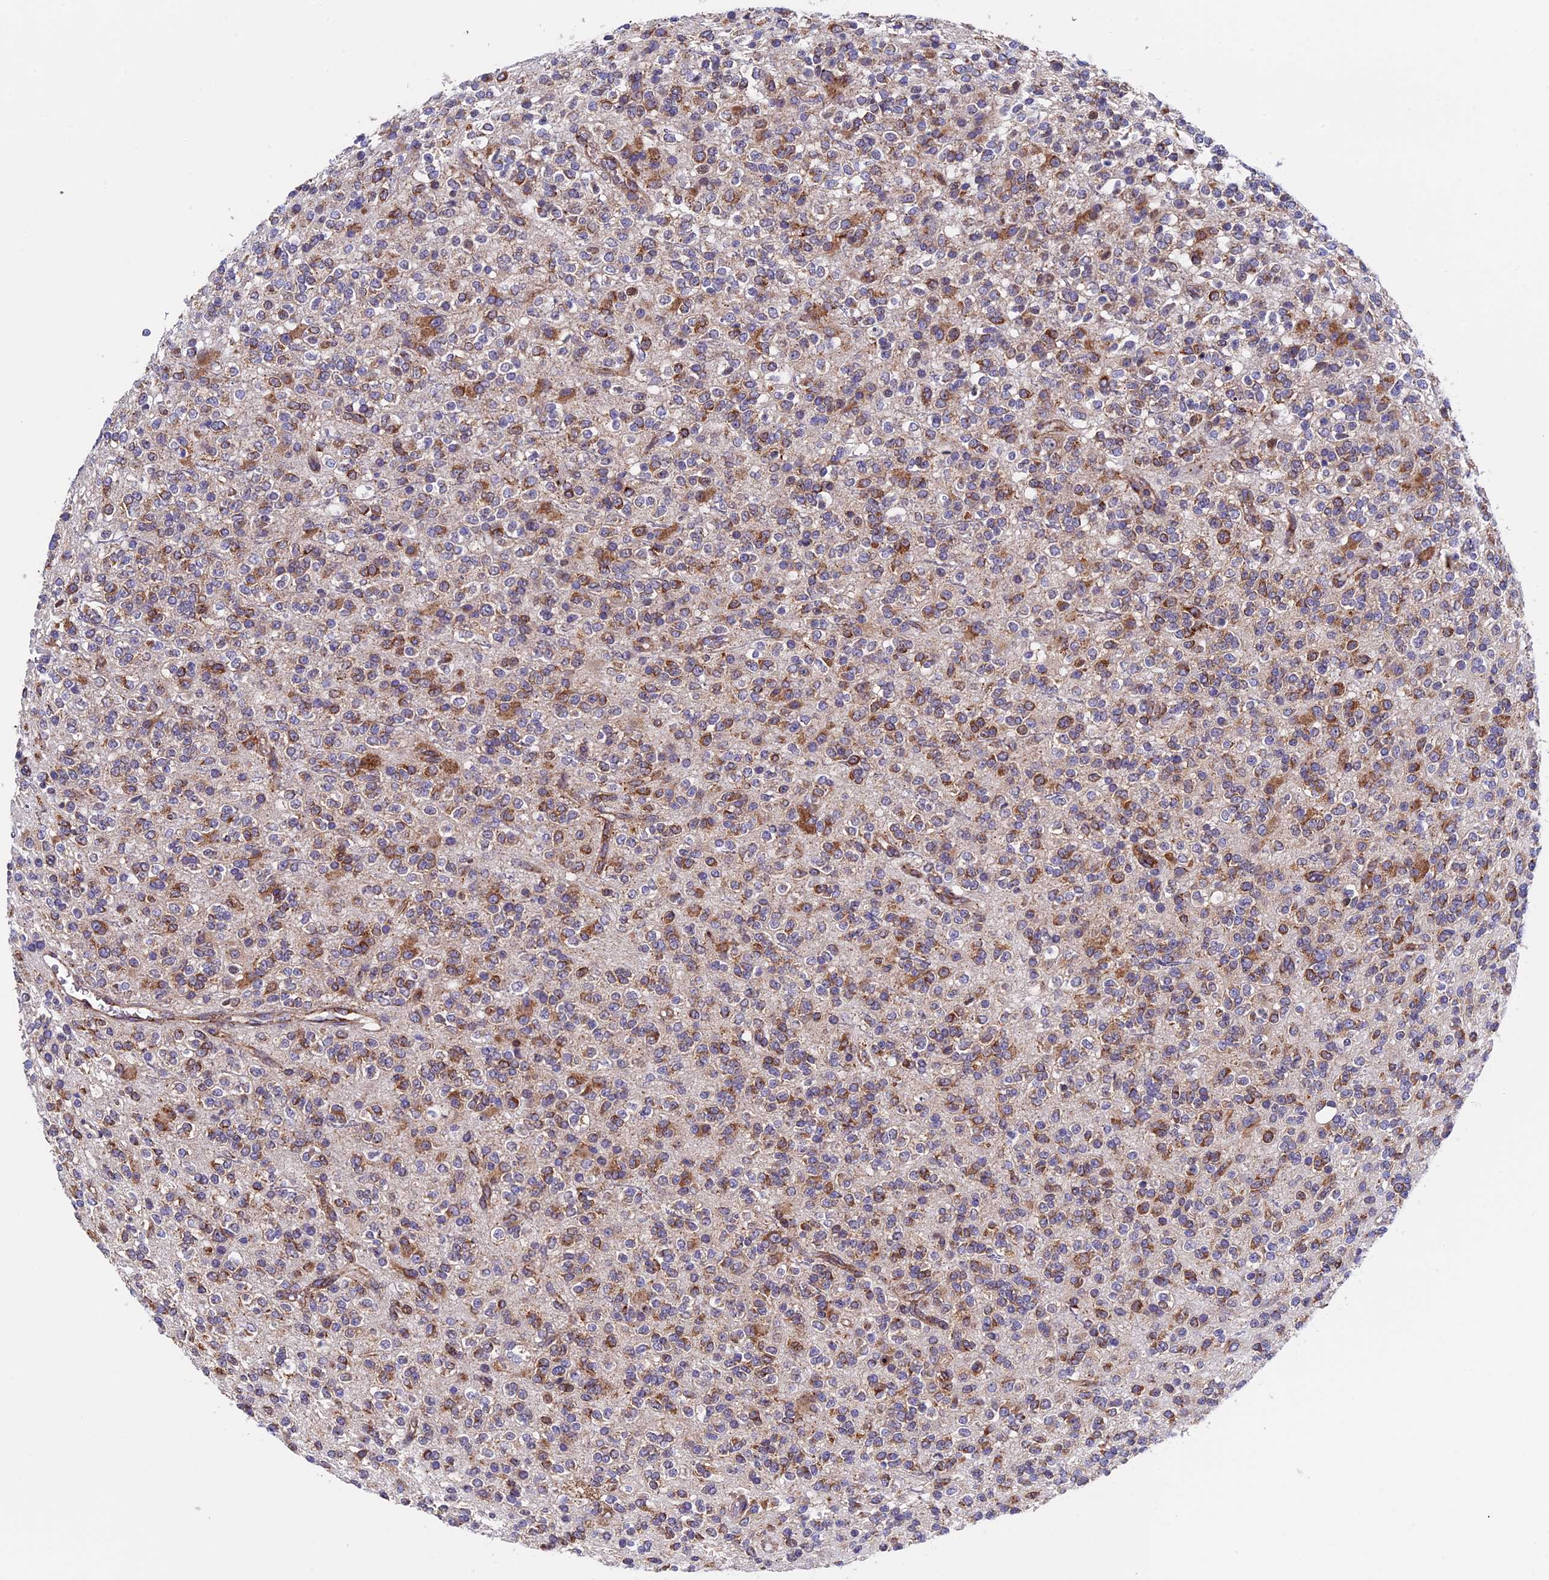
{"staining": {"intensity": "moderate", "quantity": ">75%", "location": "cytoplasmic/membranous"}, "tissue": "glioma", "cell_type": "Tumor cells", "image_type": "cancer", "snomed": [{"axis": "morphology", "description": "Glioma, malignant, High grade"}, {"axis": "topography", "description": "Brain"}], "caption": "Approximately >75% of tumor cells in human malignant glioma (high-grade) demonstrate moderate cytoplasmic/membranous protein positivity as visualized by brown immunohistochemical staining.", "gene": "SLC9A5", "patient": {"sex": "male", "age": 34}}